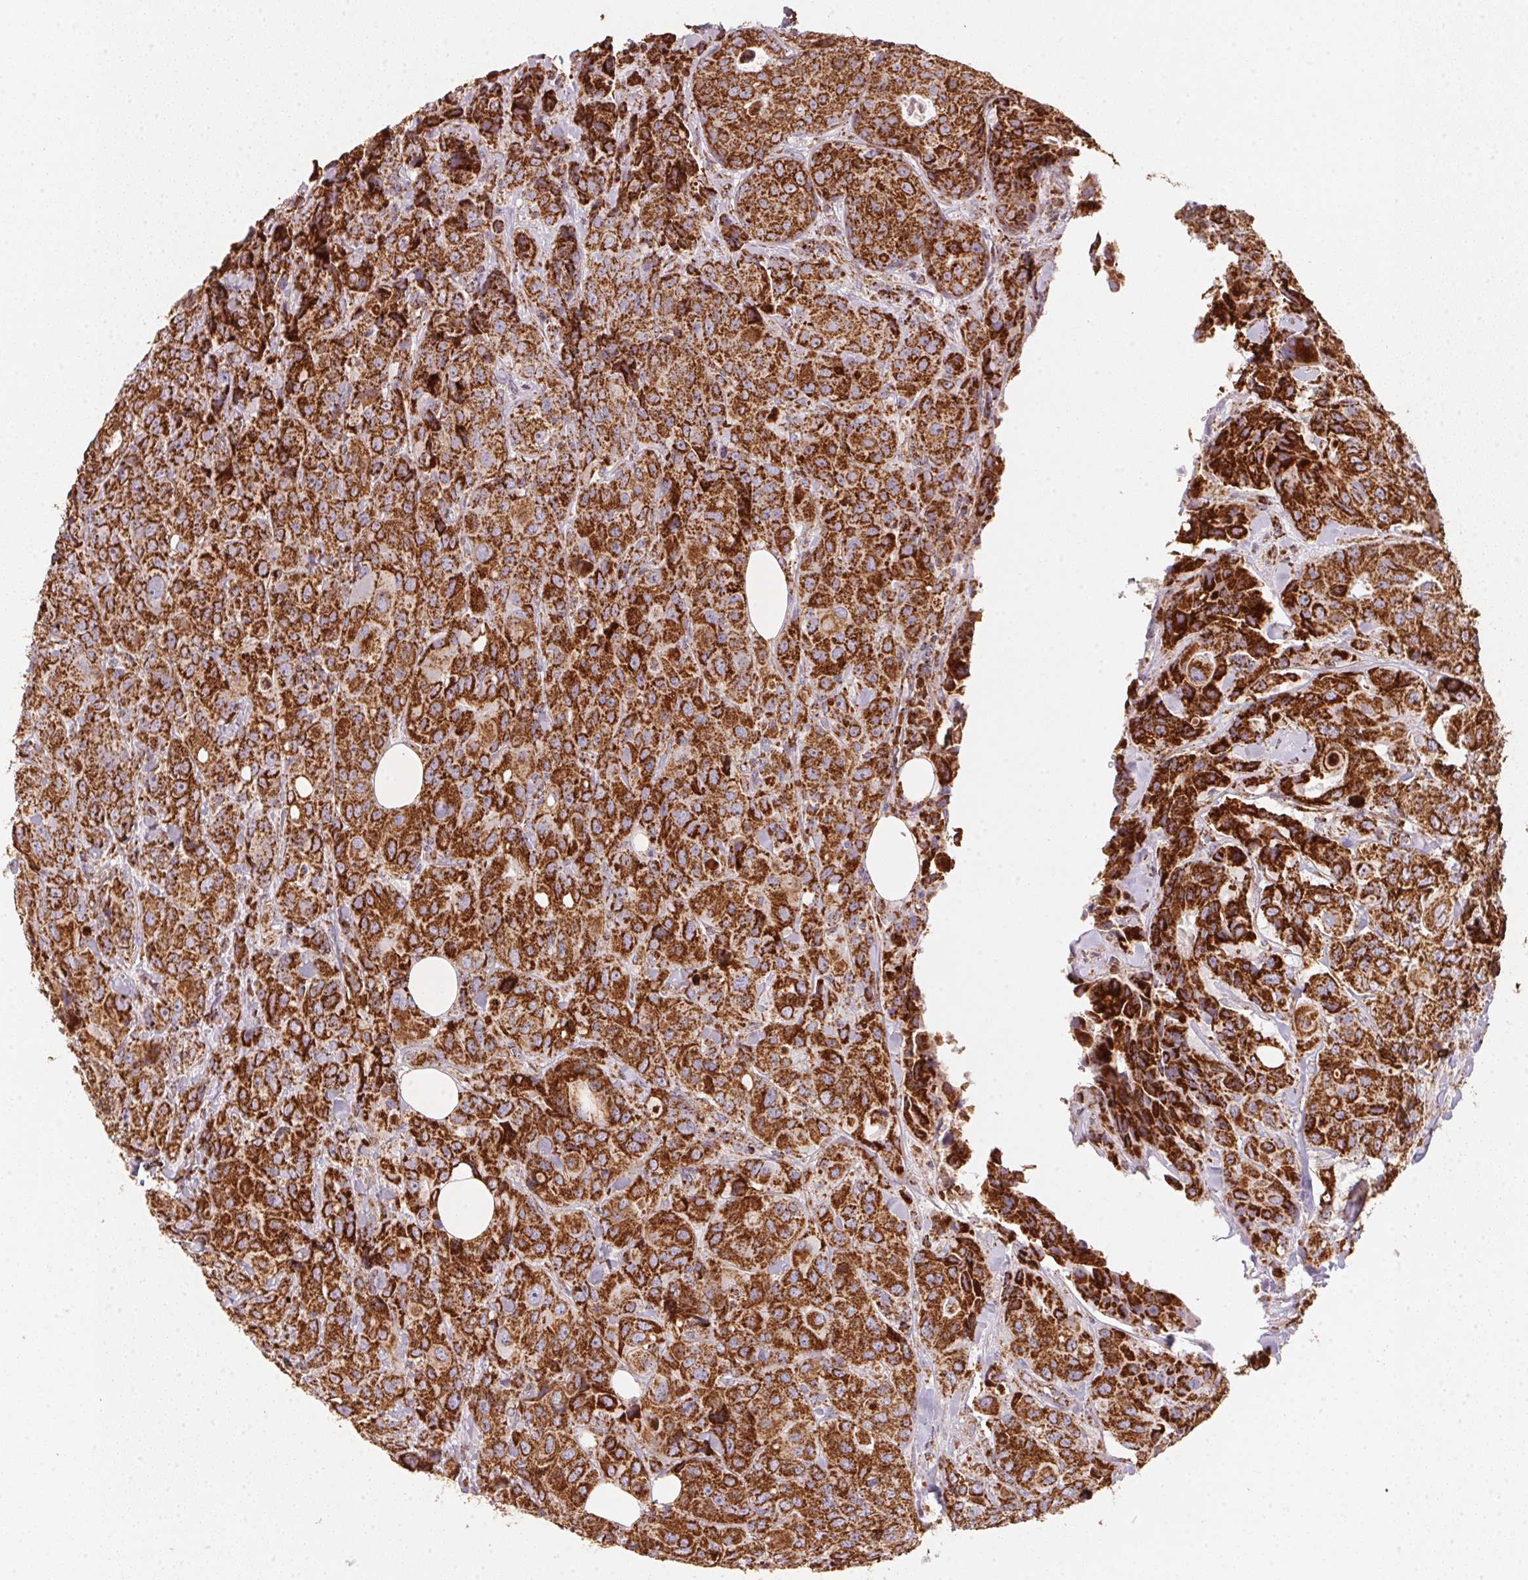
{"staining": {"intensity": "strong", "quantity": ">75%", "location": "cytoplasmic/membranous"}, "tissue": "breast cancer", "cell_type": "Tumor cells", "image_type": "cancer", "snomed": [{"axis": "morphology", "description": "Duct carcinoma"}, {"axis": "topography", "description": "Breast"}], "caption": "Immunohistochemical staining of intraductal carcinoma (breast) exhibits high levels of strong cytoplasmic/membranous positivity in about >75% of tumor cells.", "gene": "NDUFS2", "patient": {"sex": "female", "age": 43}}